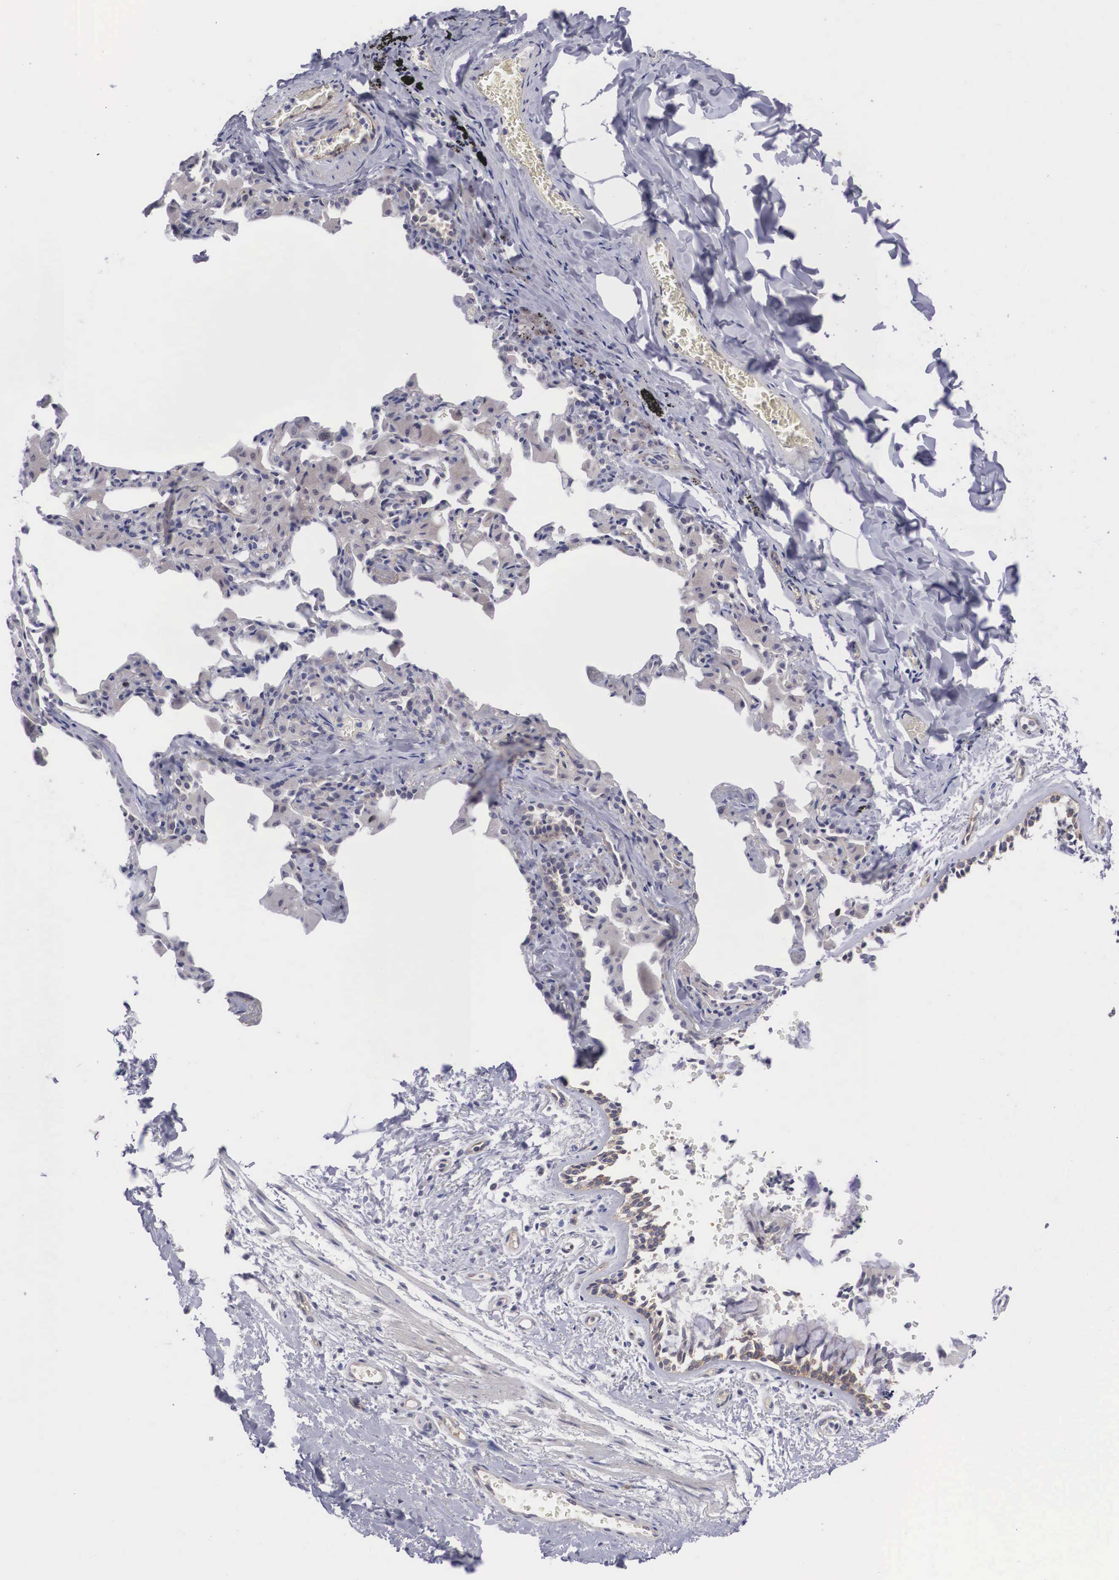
{"staining": {"intensity": "negative", "quantity": "none", "location": "none"}, "tissue": "bronchus", "cell_type": "Respiratory epithelial cells", "image_type": "normal", "snomed": [{"axis": "morphology", "description": "Normal tissue, NOS"}, {"axis": "topography", "description": "Lung"}], "caption": "Immunohistochemistry (IHC) image of normal bronchus stained for a protein (brown), which reveals no staining in respiratory epithelial cells. (IHC, brightfield microscopy, high magnification).", "gene": "MAST4", "patient": {"sex": "male", "age": 54}}